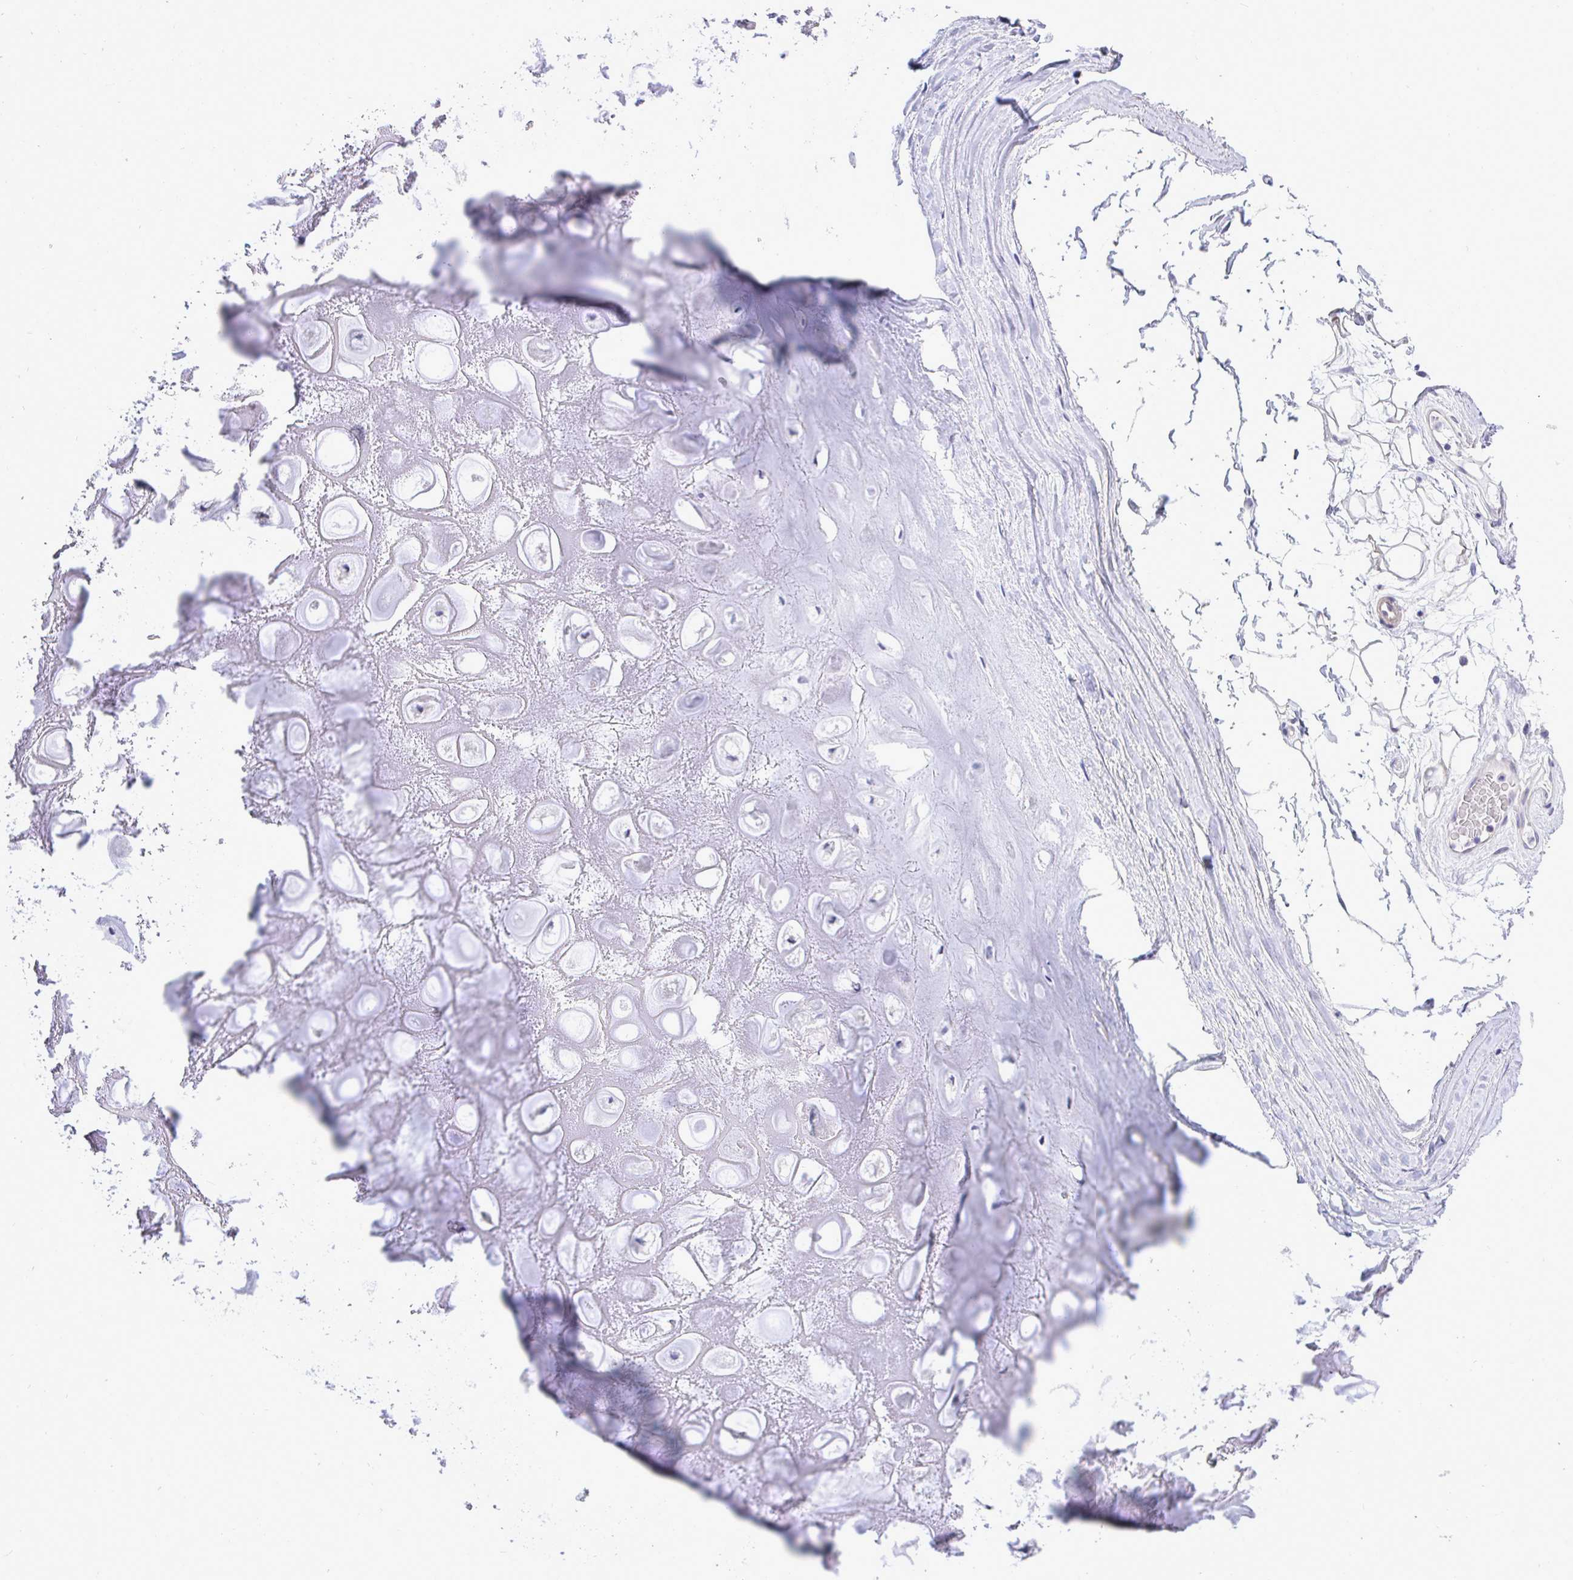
{"staining": {"intensity": "negative", "quantity": "none", "location": "none"}, "tissue": "adipose tissue", "cell_type": "Adipocytes", "image_type": "normal", "snomed": [{"axis": "morphology", "description": "Normal tissue, NOS"}, {"axis": "topography", "description": "Lymph node"}, {"axis": "topography", "description": "Cartilage tissue"}, {"axis": "topography", "description": "Nasopharynx"}], "caption": "This is an IHC image of benign adipose tissue. There is no staining in adipocytes.", "gene": "SLC25A51", "patient": {"sex": "male", "age": 63}}